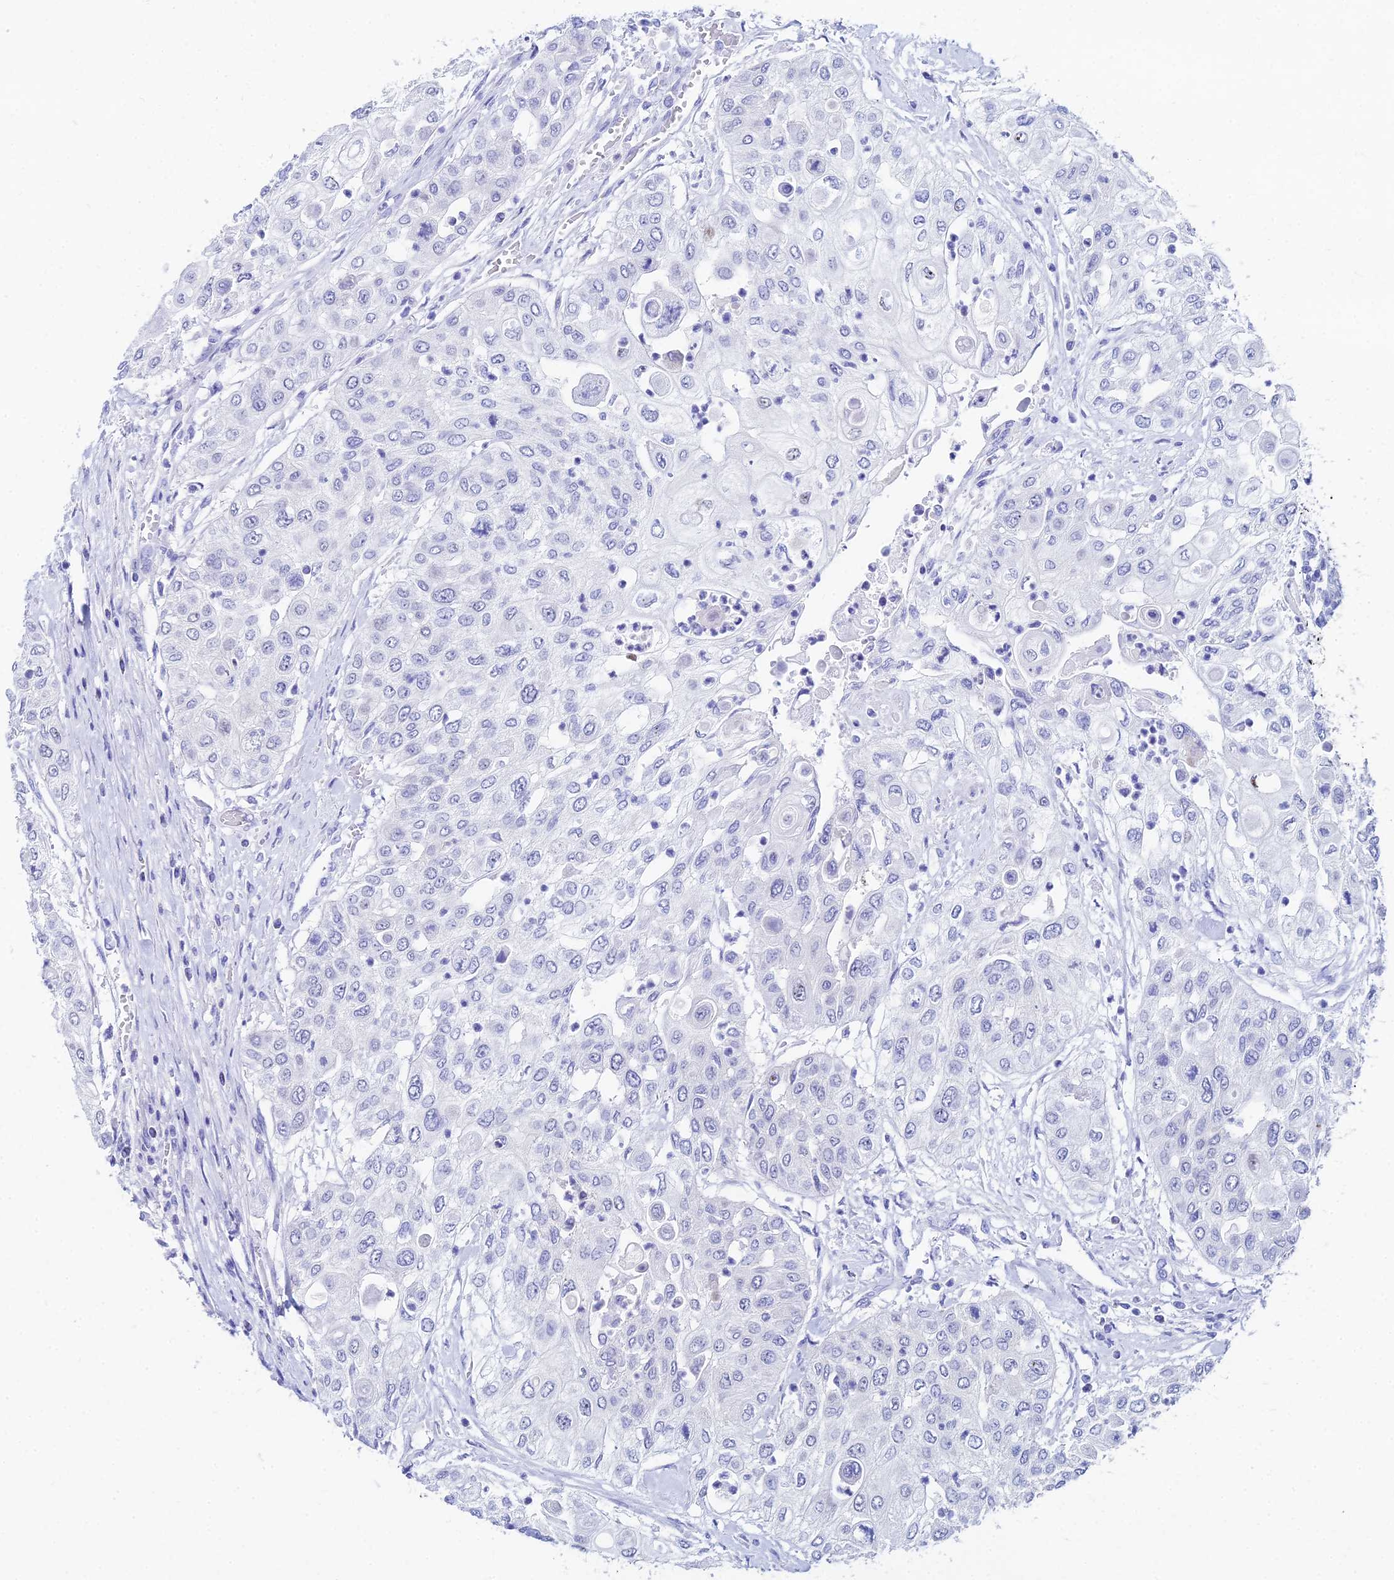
{"staining": {"intensity": "negative", "quantity": "none", "location": "none"}, "tissue": "urothelial cancer", "cell_type": "Tumor cells", "image_type": "cancer", "snomed": [{"axis": "morphology", "description": "Urothelial carcinoma, High grade"}, {"axis": "topography", "description": "Urinary bladder"}], "caption": "Protein analysis of urothelial carcinoma (high-grade) reveals no significant expression in tumor cells. Brightfield microscopy of immunohistochemistry (IHC) stained with DAB (3,3'-diaminobenzidine) (brown) and hematoxylin (blue), captured at high magnification.", "gene": "HSPA1L", "patient": {"sex": "female", "age": 79}}